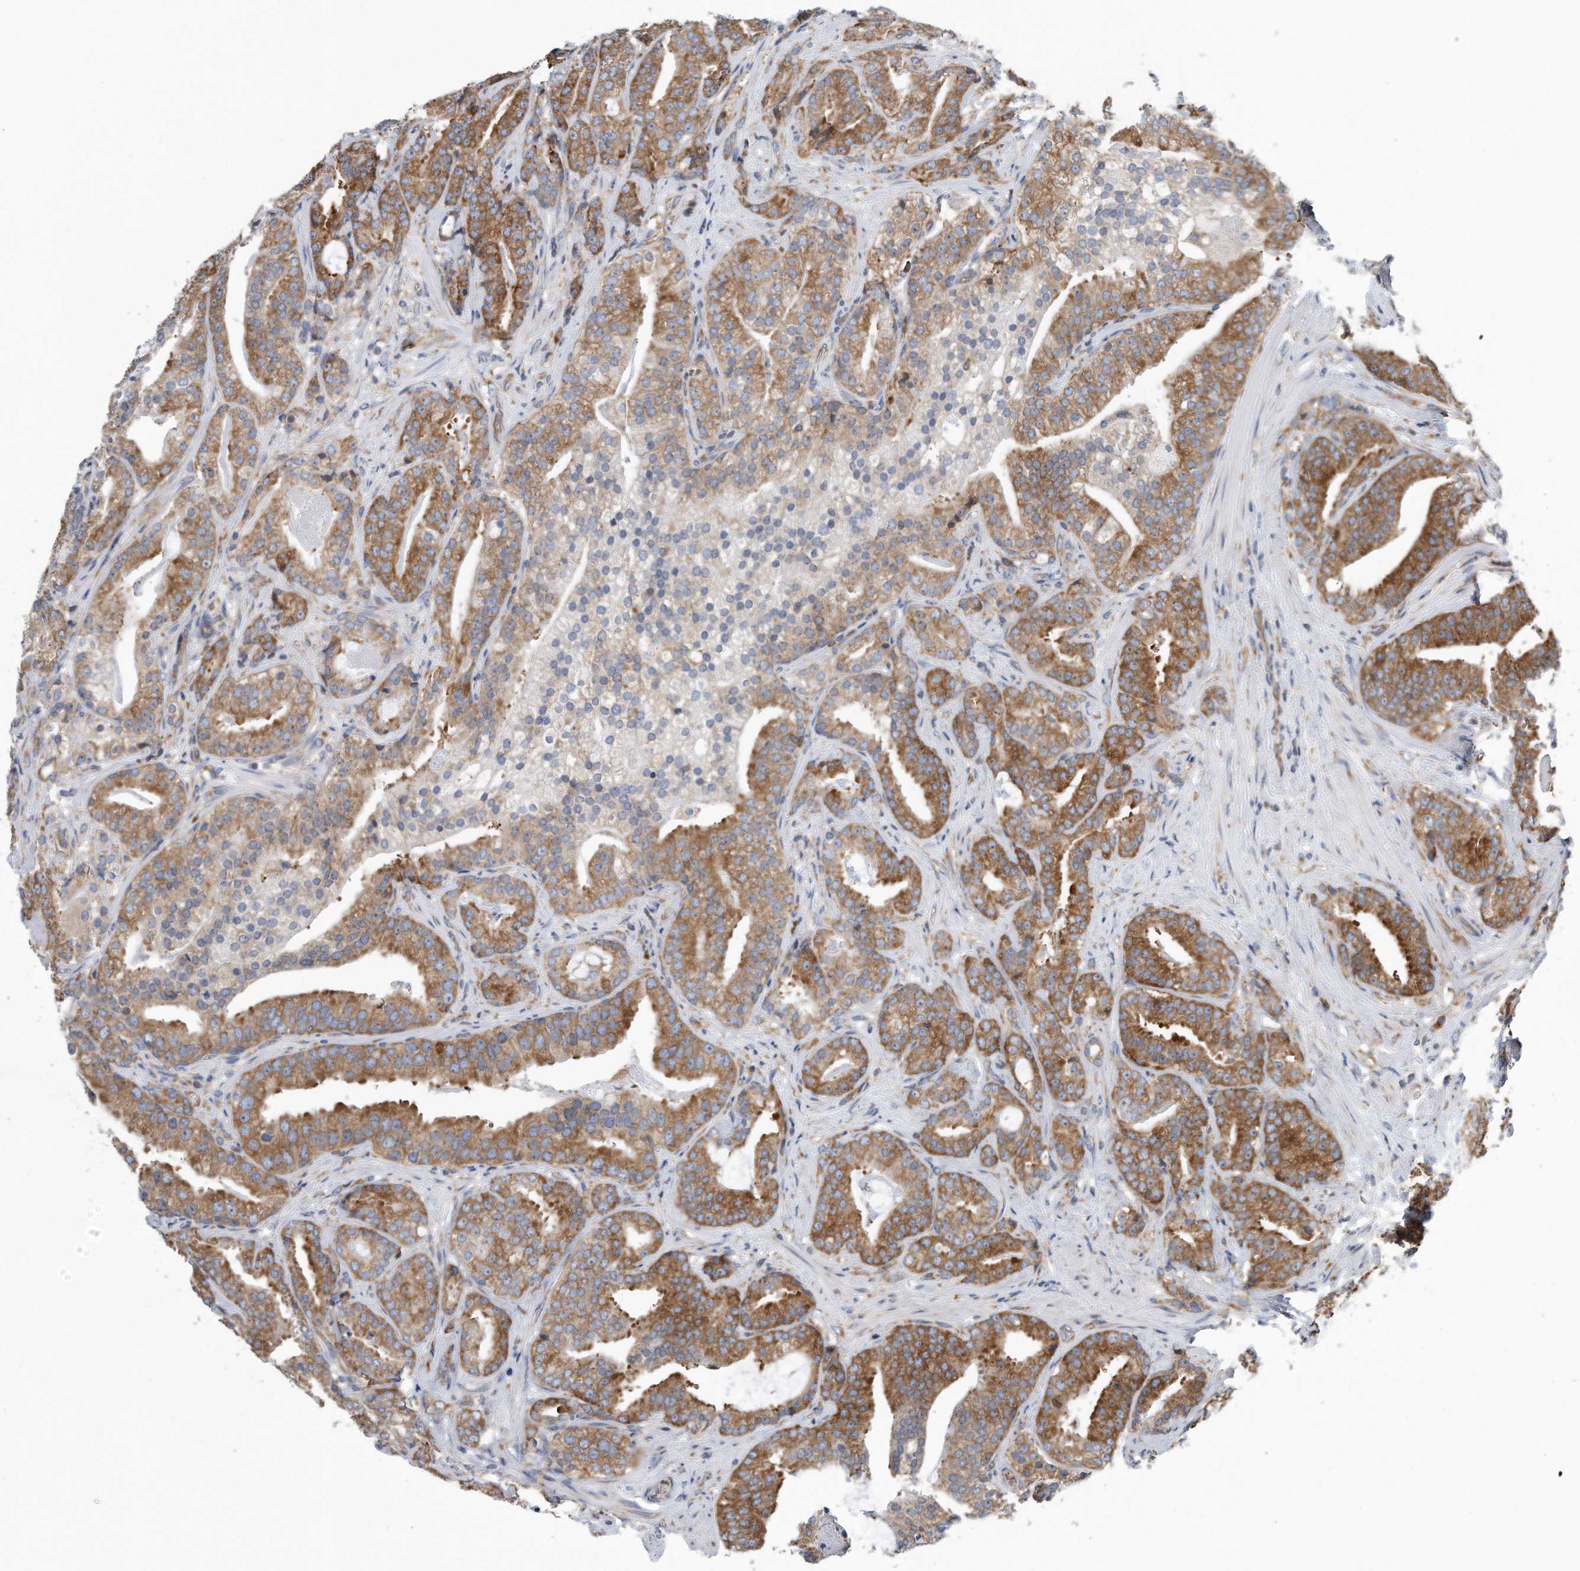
{"staining": {"intensity": "moderate", "quantity": ">75%", "location": "cytoplasmic/membranous"}, "tissue": "prostate cancer", "cell_type": "Tumor cells", "image_type": "cancer", "snomed": [{"axis": "morphology", "description": "Adenocarcinoma, Low grade"}, {"axis": "topography", "description": "Prostate"}], "caption": "The histopathology image displays immunohistochemical staining of adenocarcinoma (low-grade) (prostate). There is moderate cytoplasmic/membranous staining is identified in approximately >75% of tumor cells.", "gene": "RPL26L1", "patient": {"sex": "male", "age": 67}}